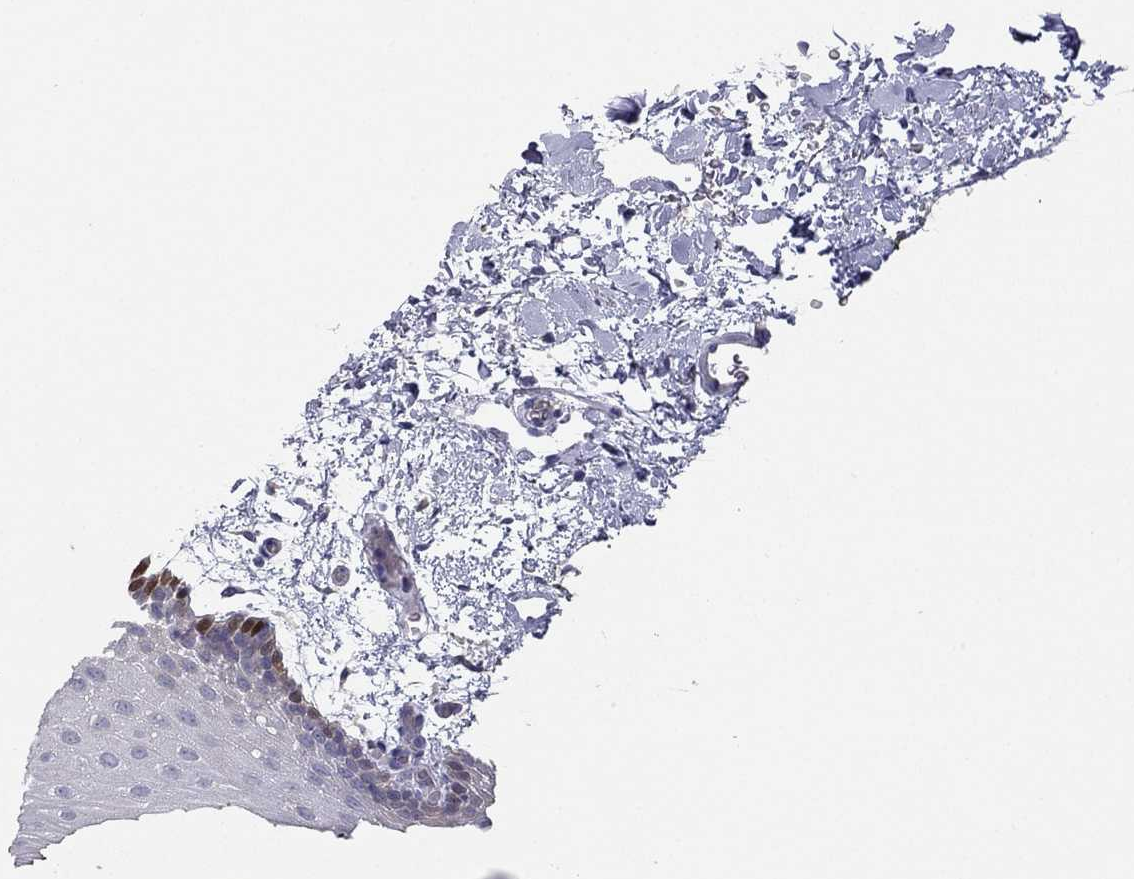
{"staining": {"intensity": "moderate", "quantity": "<25%", "location": "nuclear"}, "tissue": "oral mucosa", "cell_type": "Squamous epithelial cells", "image_type": "normal", "snomed": [{"axis": "morphology", "description": "Normal tissue, NOS"}, {"axis": "topography", "description": "Oral tissue"}, {"axis": "topography", "description": "Head-Neck"}], "caption": "The image exhibits immunohistochemical staining of benign oral mucosa. There is moderate nuclear staining is present in approximately <25% of squamous epithelial cells. Using DAB (brown) and hematoxylin (blue) stains, captured at high magnification using brightfield microscopy.", "gene": "RSPH14", "patient": {"sex": "male", "age": 65}}